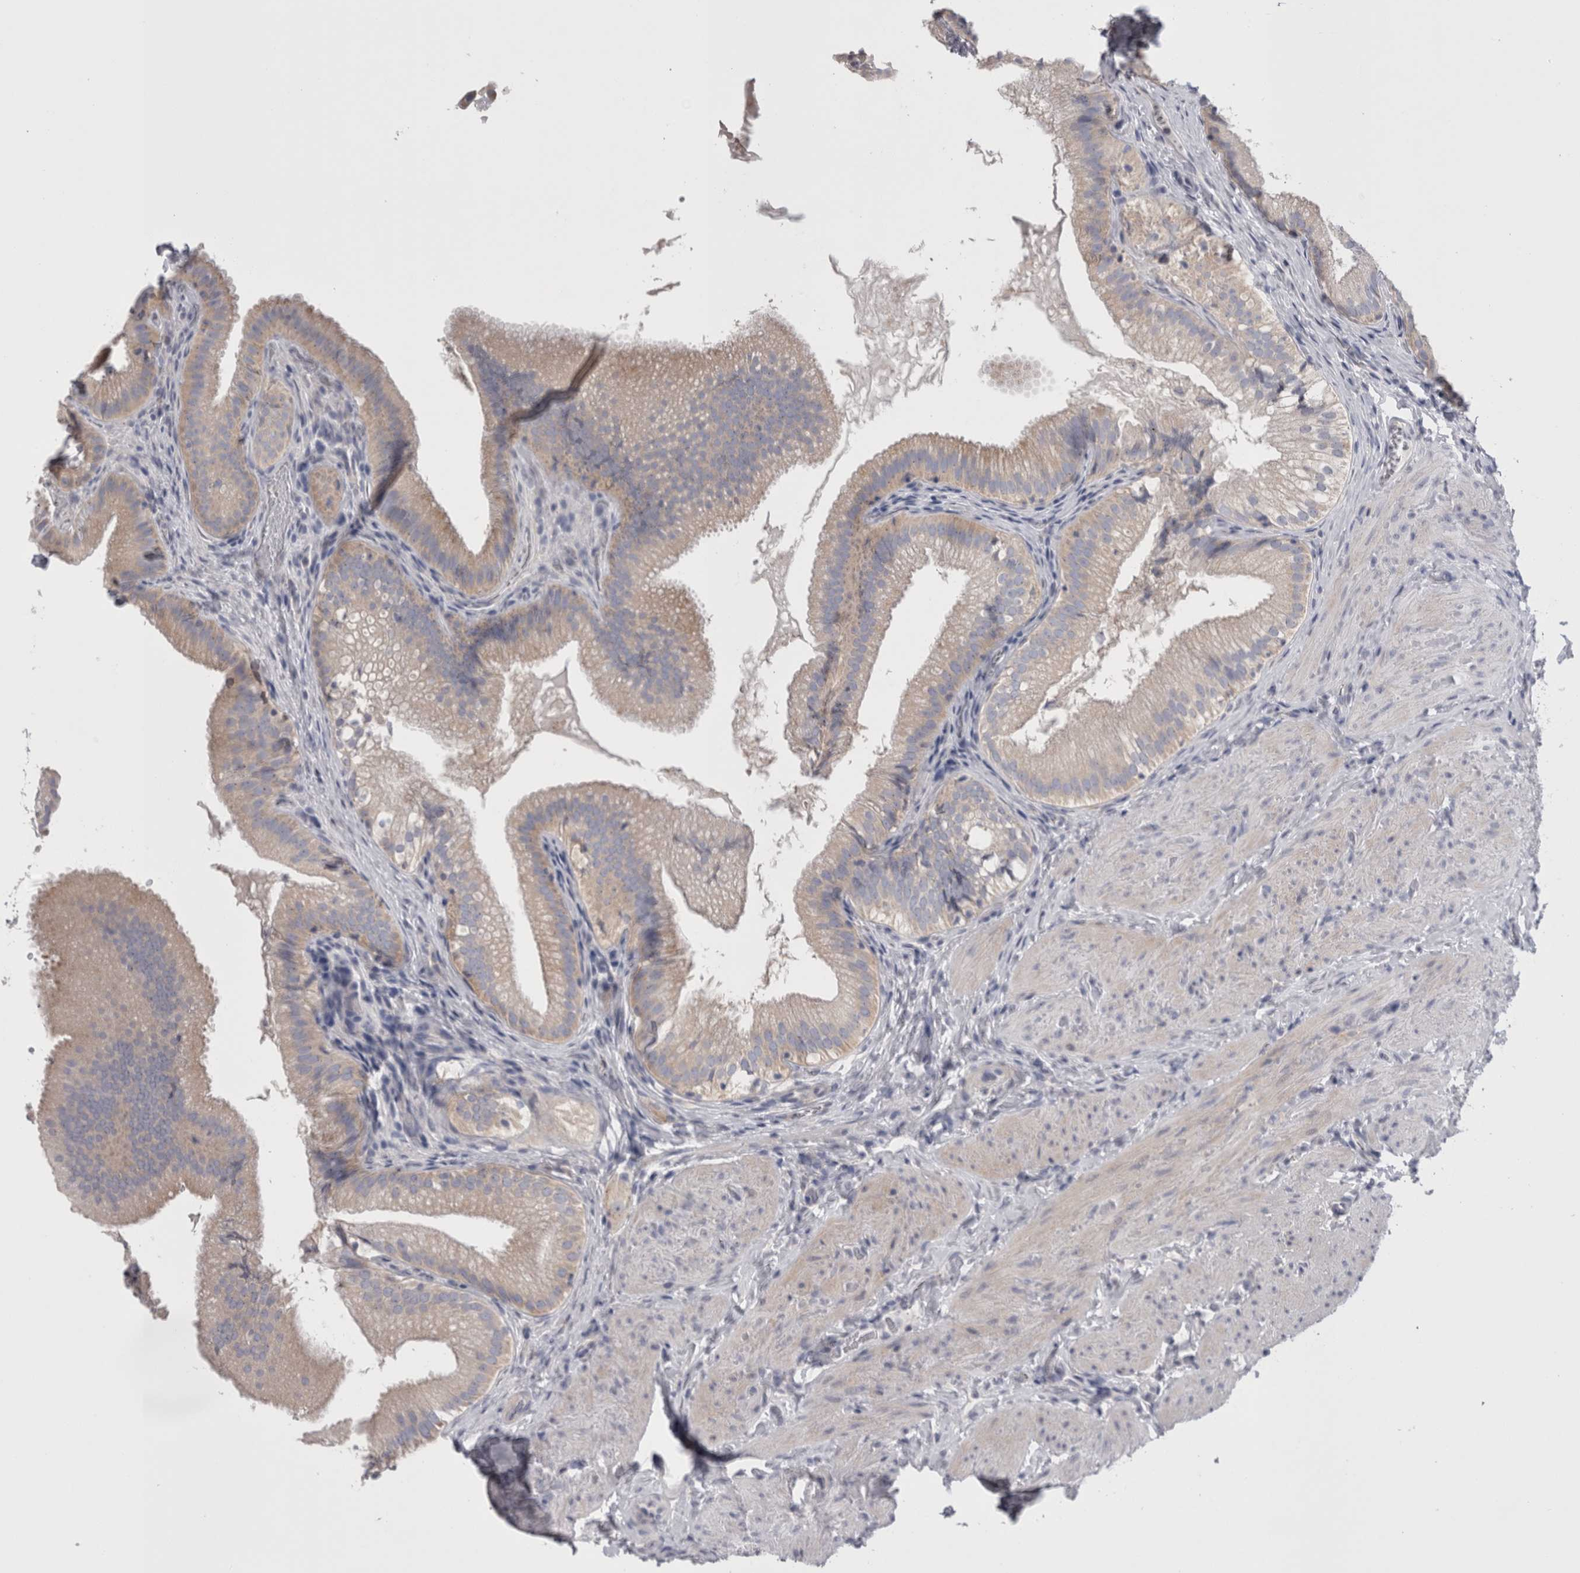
{"staining": {"intensity": "weak", "quantity": "<25%", "location": "cytoplasmic/membranous"}, "tissue": "gallbladder", "cell_type": "Glandular cells", "image_type": "normal", "snomed": [{"axis": "morphology", "description": "Normal tissue, NOS"}, {"axis": "topography", "description": "Gallbladder"}], "caption": "Immunohistochemistry (IHC) histopathology image of unremarkable human gallbladder stained for a protein (brown), which shows no positivity in glandular cells. The staining was performed using DAB (3,3'-diaminobenzidine) to visualize the protein expression in brown, while the nuclei were stained in blue with hematoxylin (Magnification: 20x).", "gene": "PWP2", "patient": {"sex": "female", "age": 30}}